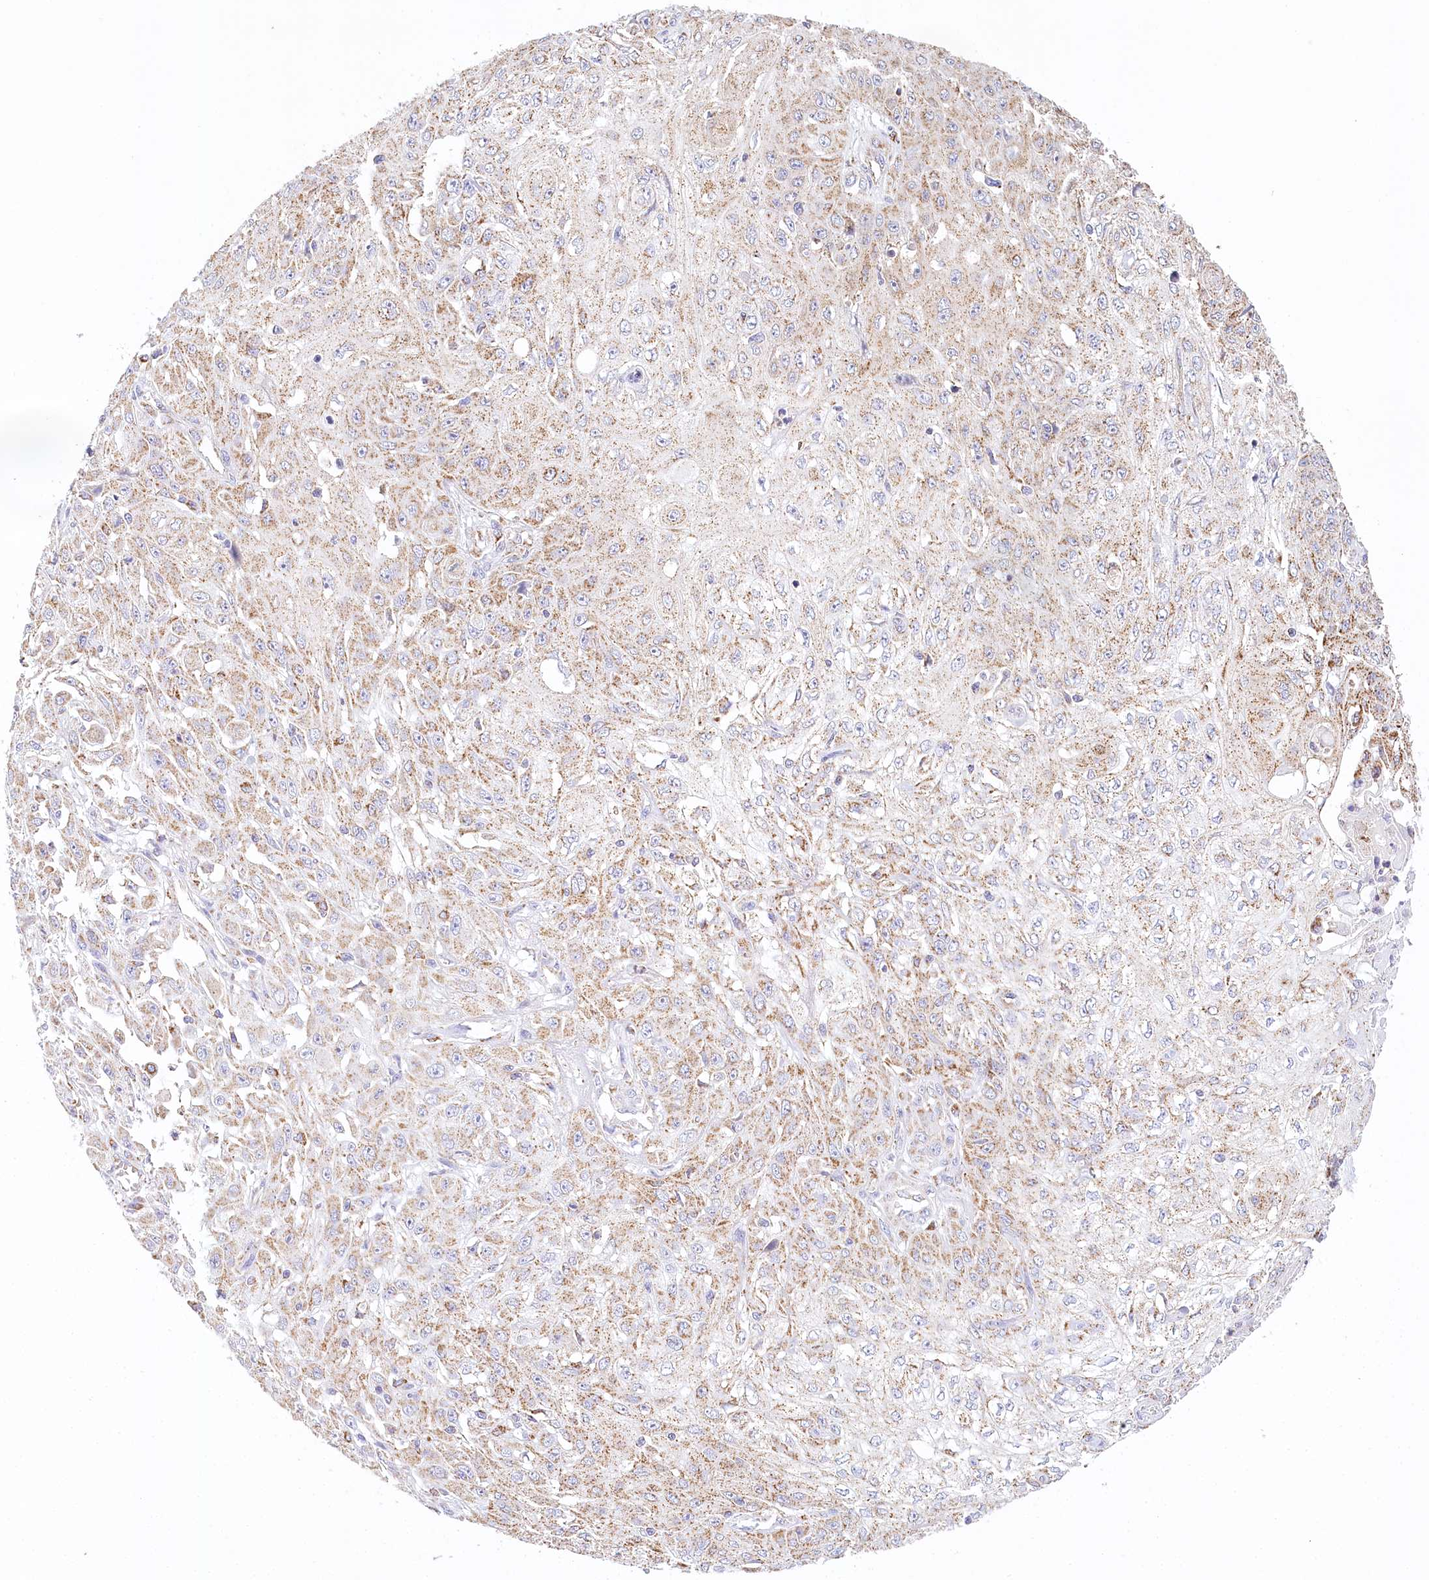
{"staining": {"intensity": "moderate", "quantity": "25%-75%", "location": "cytoplasmic/membranous"}, "tissue": "skin cancer", "cell_type": "Tumor cells", "image_type": "cancer", "snomed": [{"axis": "morphology", "description": "Squamous cell carcinoma, NOS"}, {"axis": "morphology", "description": "Squamous cell carcinoma, metastatic, NOS"}, {"axis": "topography", "description": "Skin"}, {"axis": "topography", "description": "Lymph node"}], "caption": "Protein analysis of skin squamous cell carcinoma tissue shows moderate cytoplasmic/membranous expression in approximately 25%-75% of tumor cells. The staining was performed using DAB (3,3'-diaminobenzidine), with brown indicating positive protein expression. Nuclei are stained blue with hematoxylin.", "gene": "LSS", "patient": {"sex": "male", "age": 75}}